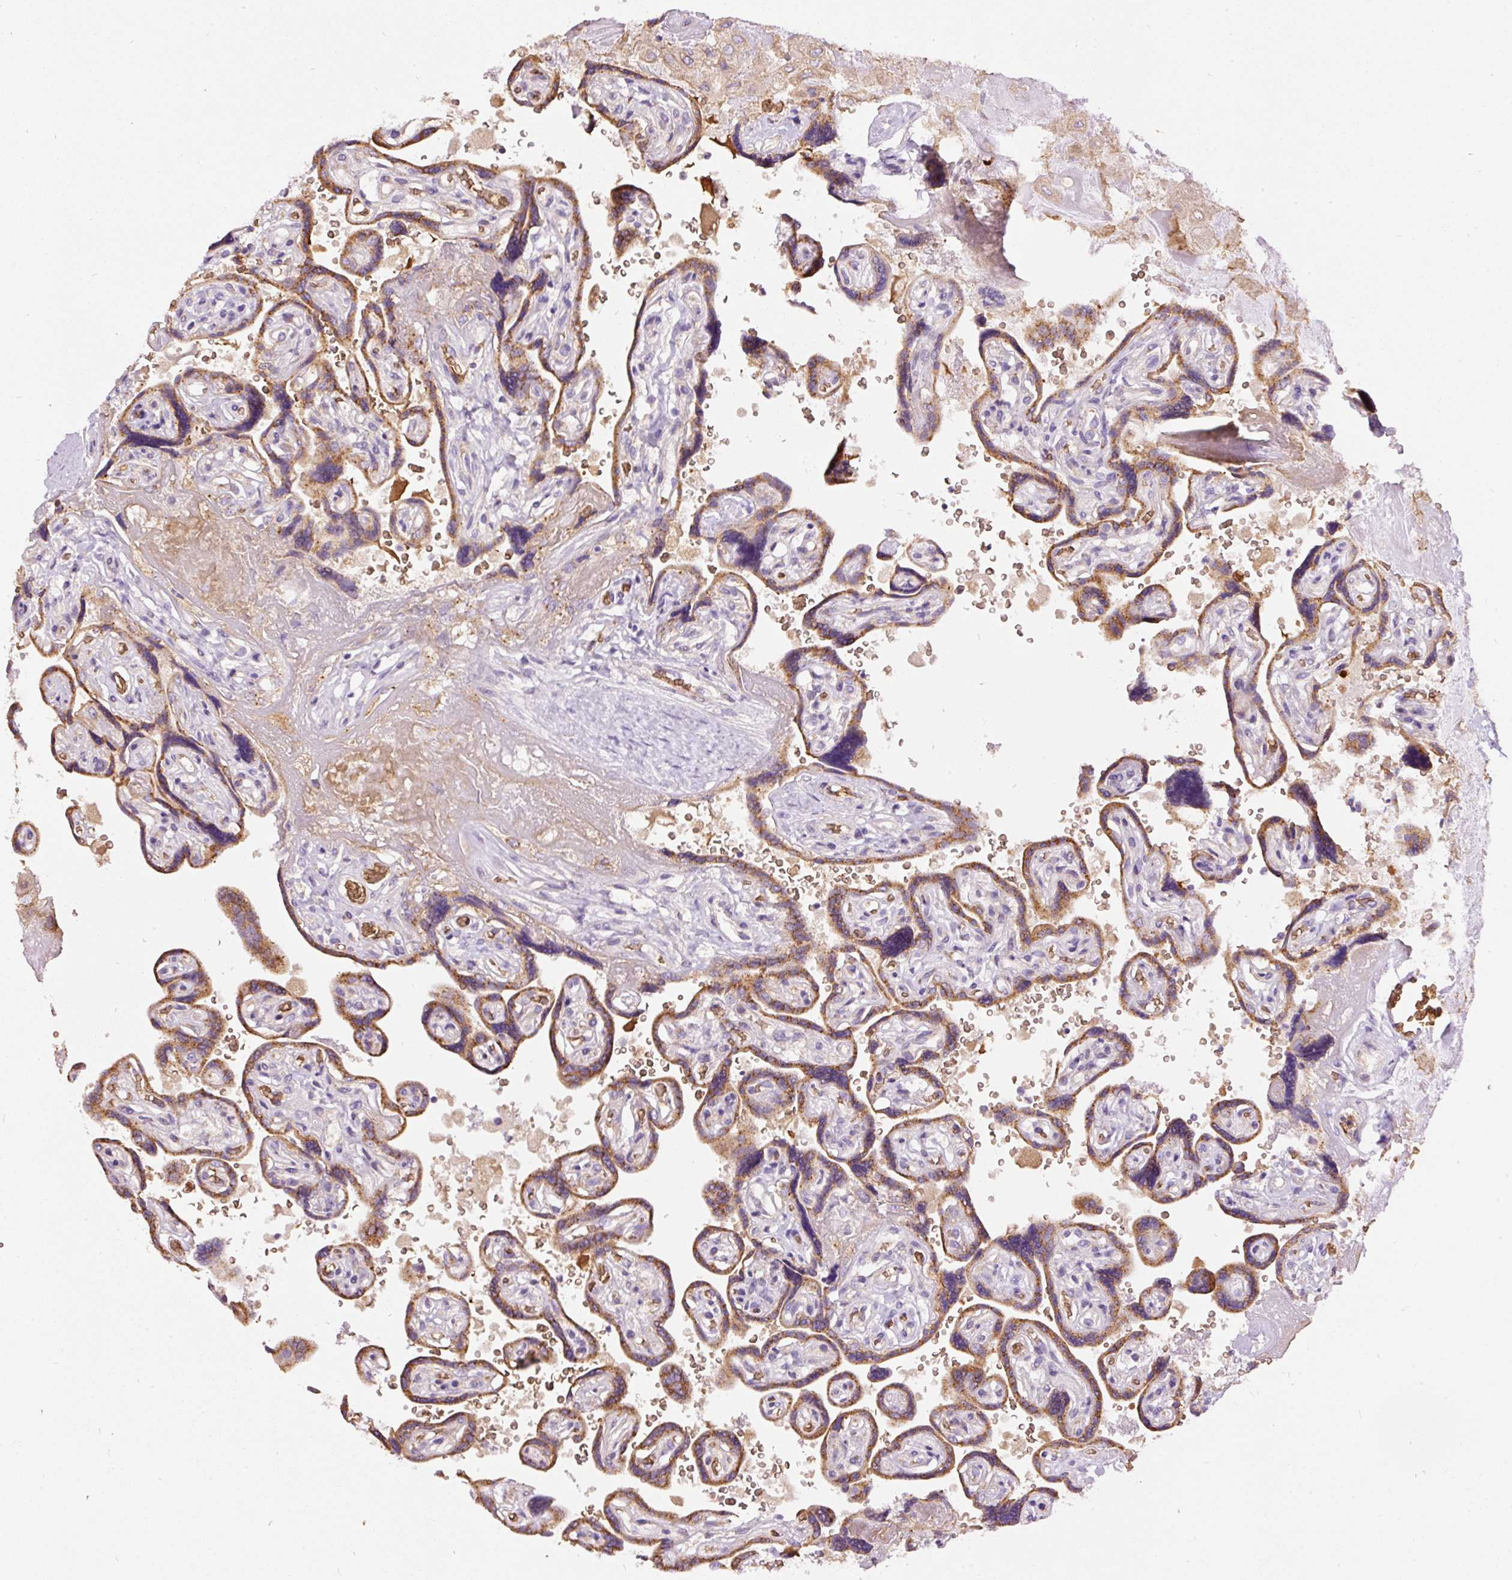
{"staining": {"intensity": "moderate", "quantity": ">75%", "location": "cytoplasmic/membranous"}, "tissue": "placenta", "cell_type": "Trophoblastic cells", "image_type": "normal", "snomed": [{"axis": "morphology", "description": "Normal tissue, NOS"}, {"axis": "topography", "description": "Placenta"}], "caption": "Immunohistochemistry (IHC) of unremarkable human placenta shows medium levels of moderate cytoplasmic/membranous positivity in approximately >75% of trophoblastic cells.", "gene": "PRRC2A", "patient": {"sex": "female", "age": 32}}